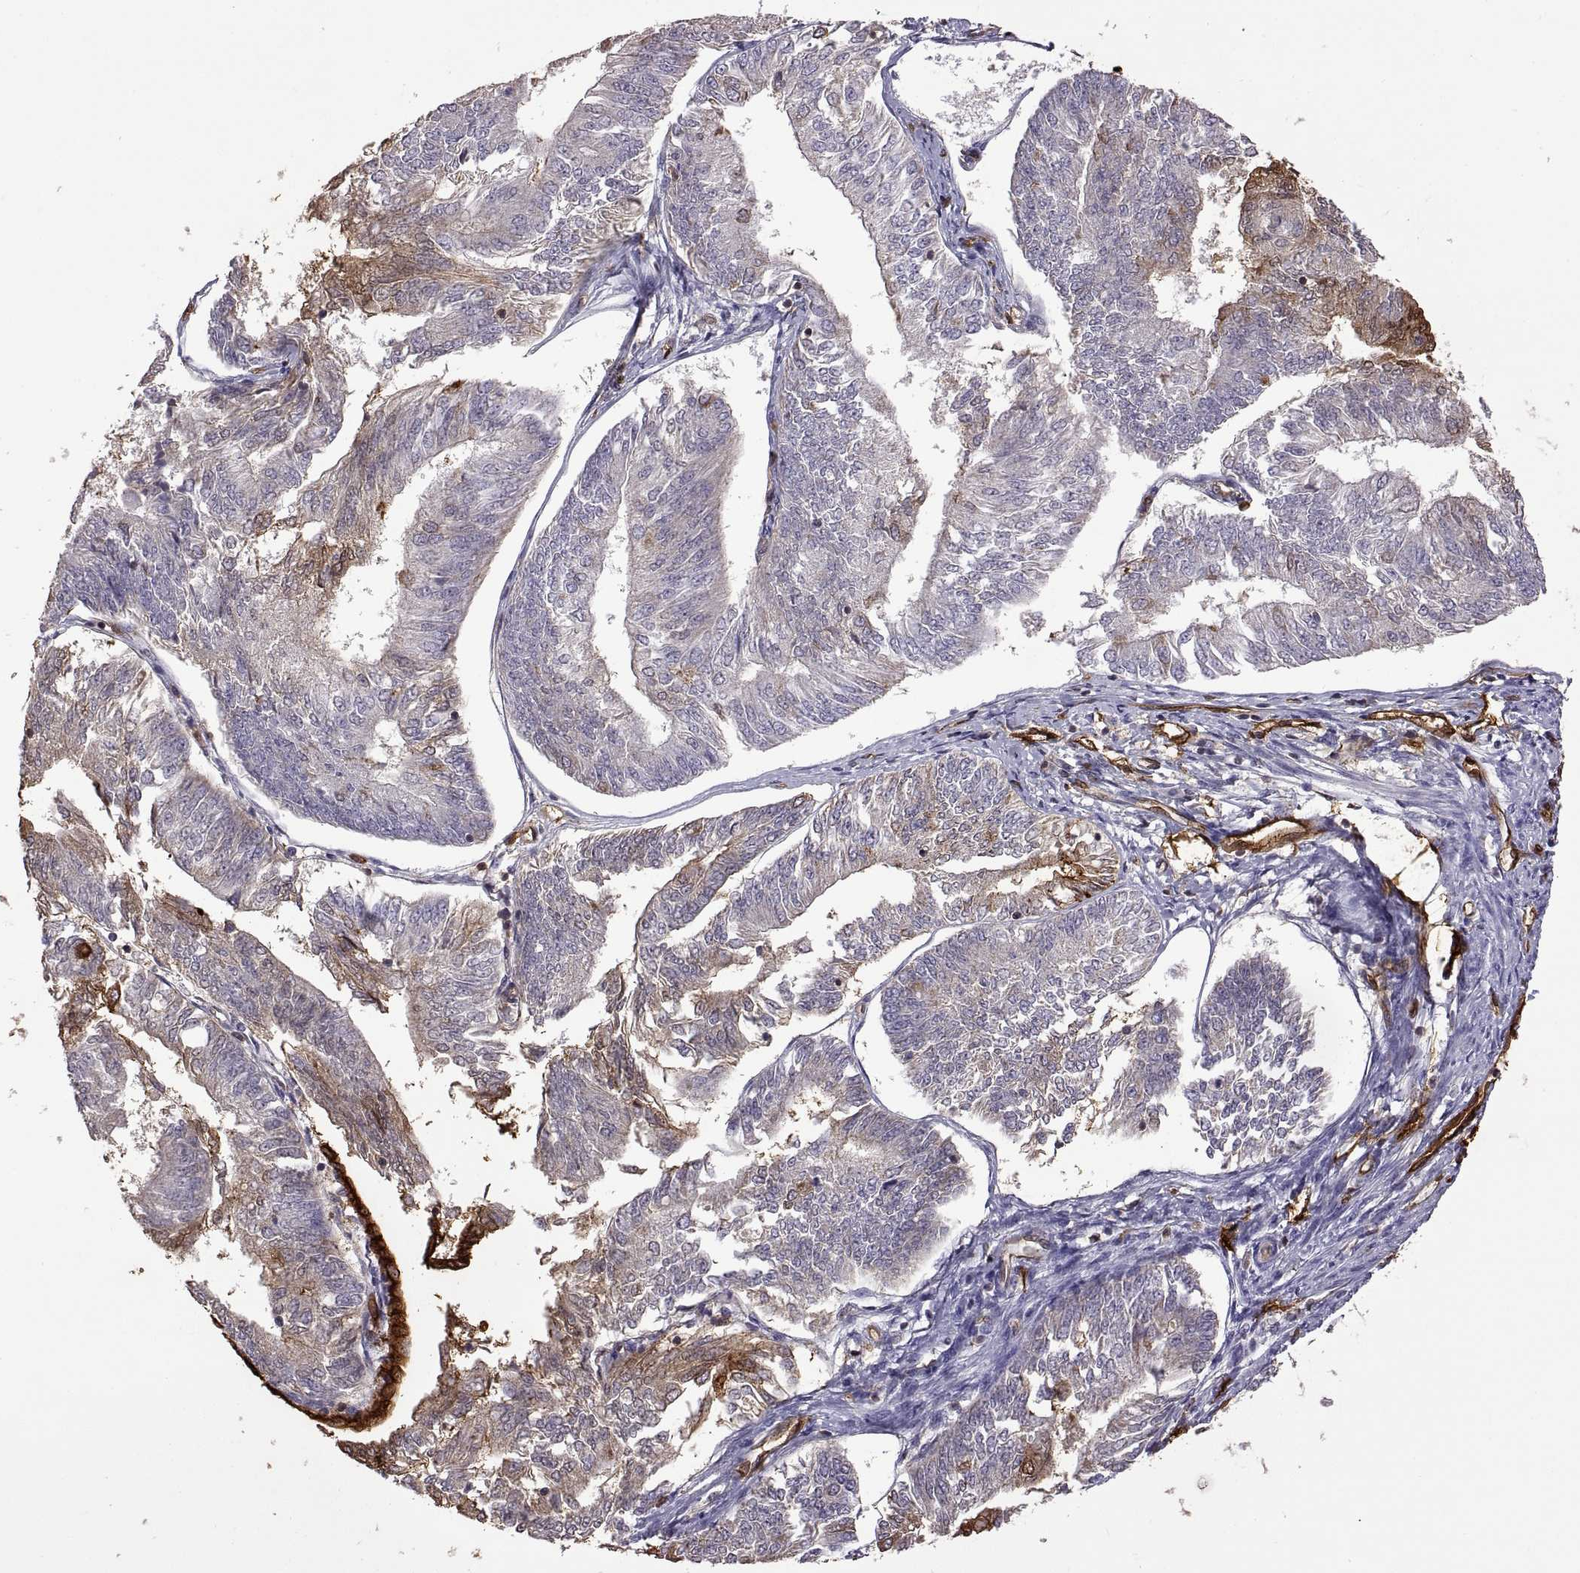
{"staining": {"intensity": "moderate", "quantity": "<25%", "location": "cytoplasmic/membranous"}, "tissue": "endometrial cancer", "cell_type": "Tumor cells", "image_type": "cancer", "snomed": [{"axis": "morphology", "description": "Adenocarcinoma, NOS"}, {"axis": "topography", "description": "Endometrium"}], "caption": "Adenocarcinoma (endometrial) tissue exhibits moderate cytoplasmic/membranous positivity in approximately <25% of tumor cells", "gene": "S100A10", "patient": {"sex": "female", "age": 58}}